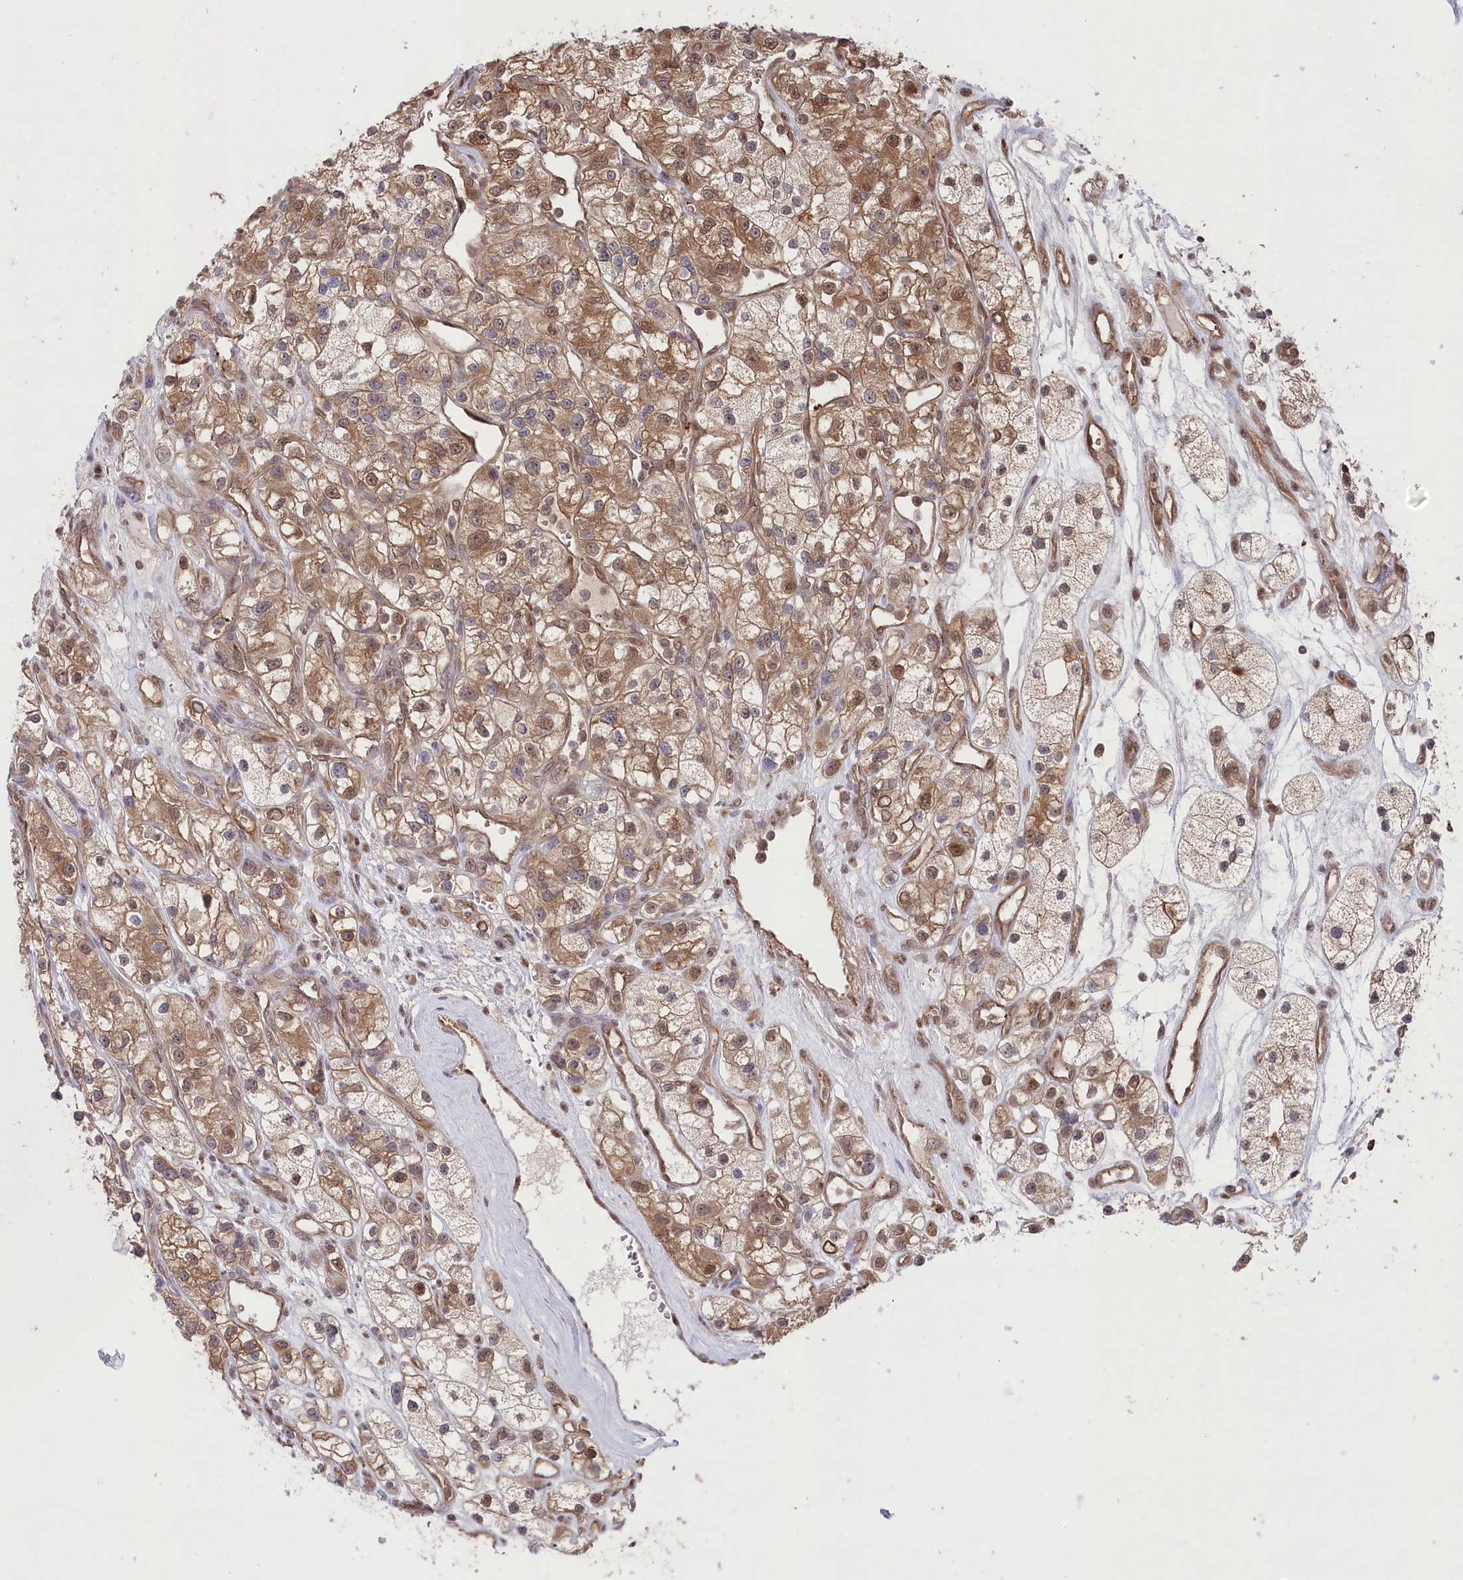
{"staining": {"intensity": "moderate", "quantity": ">75%", "location": "cytoplasmic/membranous,nuclear"}, "tissue": "renal cancer", "cell_type": "Tumor cells", "image_type": "cancer", "snomed": [{"axis": "morphology", "description": "Adenocarcinoma, NOS"}, {"axis": "topography", "description": "Kidney"}], "caption": "Tumor cells display moderate cytoplasmic/membranous and nuclear positivity in approximately >75% of cells in renal adenocarcinoma.", "gene": "PSMA1", "patient": {"sex": "female", "age": 57}}